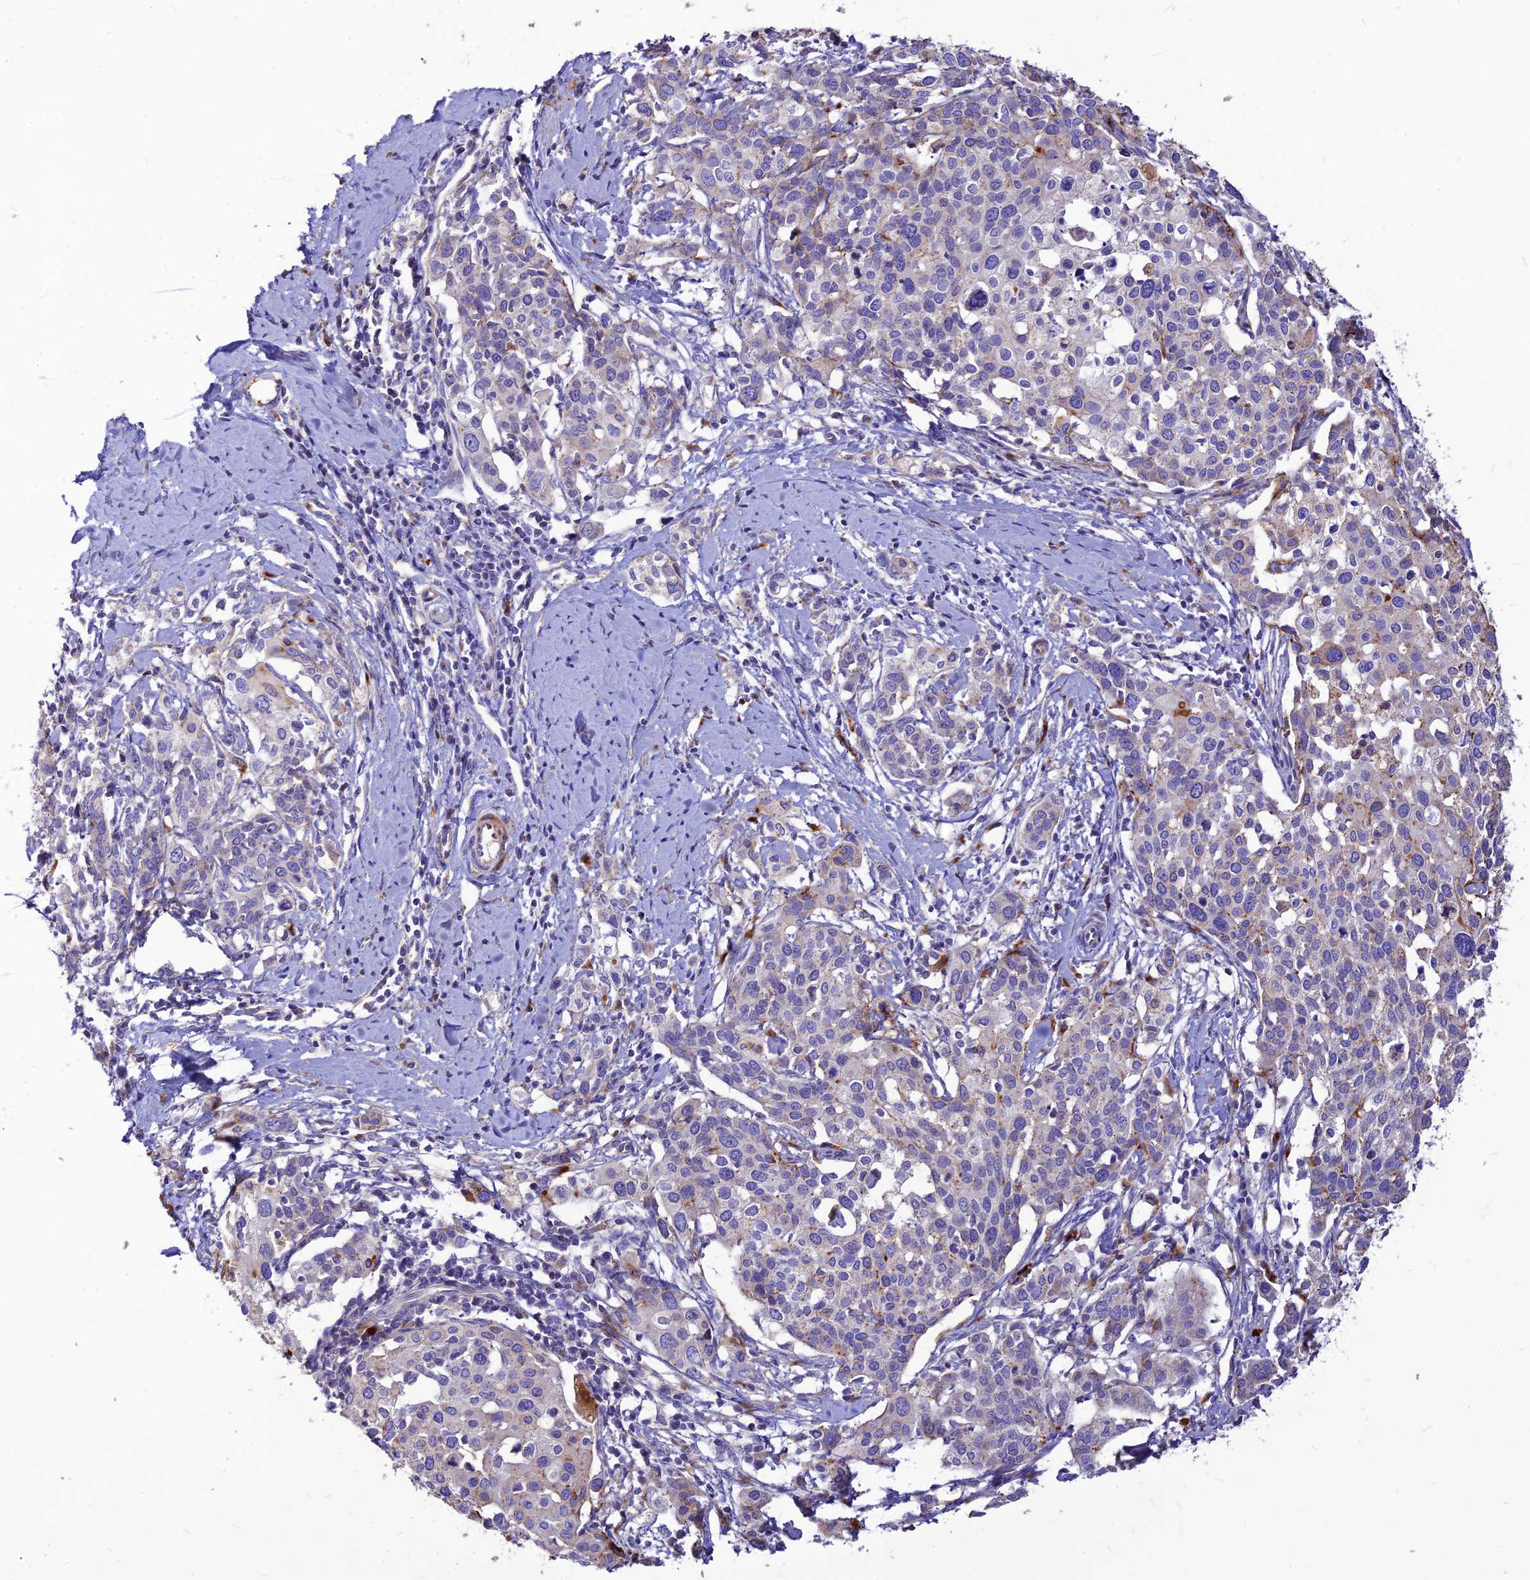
{"staining": {"intensity": "negative", "quantity": "none", "location": "none"}, "tissue": "cervical cancer", "cell_type": "Tumor cells", "image_type": "cancer", "snomed": [{"axis": "morphology", "description": "Squamous cell carcinoma, NOS"}, {"axis": "topography", "description": "Cervix"}], "caption": "Immunohistochemistry of cervical cancer (squamous cell carcinoma) shows no expression in tumor cells.", "gene": "RIMOC1", "patient": {"sex": "female", "age": 44}}